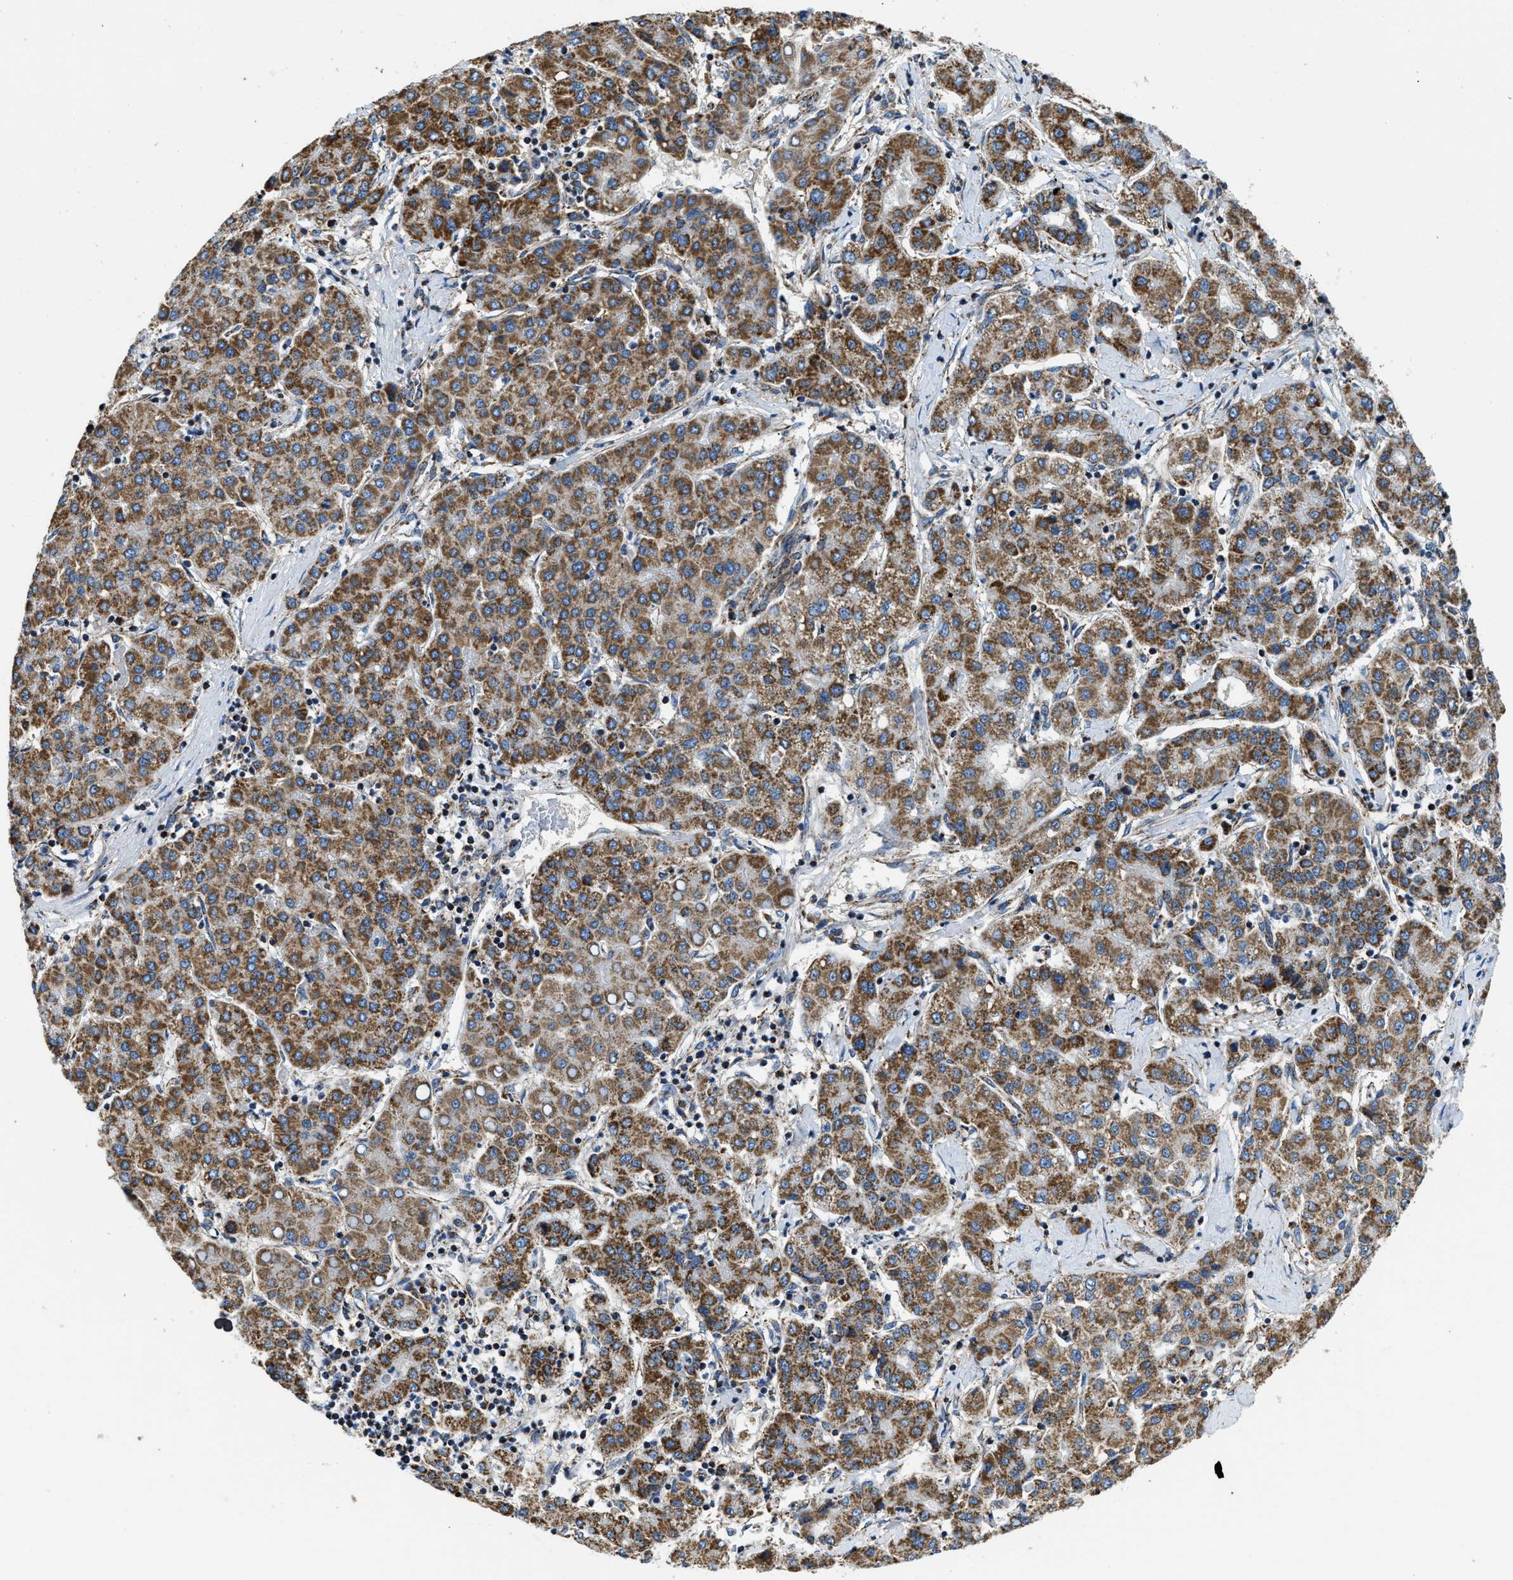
{"staining": {"intensity": "strong", "quantity": ">75%", "location": "cytoplasmic/membranous"}, "tissue": "liver cancer", "cell_type": "Tumor cells", "image_type": "cancer", "snomed": [{"axis": "morphology", "description": "Carcinoma, Hepatocellular, NOS"}, {"axis": "topography", "description": "Liver"}], "caption": "Liver cancer tissue demonstrates strong cytoplasmic/membranous staining in about >75% of tumor cells", "gene": "STK33", "patient": {"sex": "male", "age": 65}}